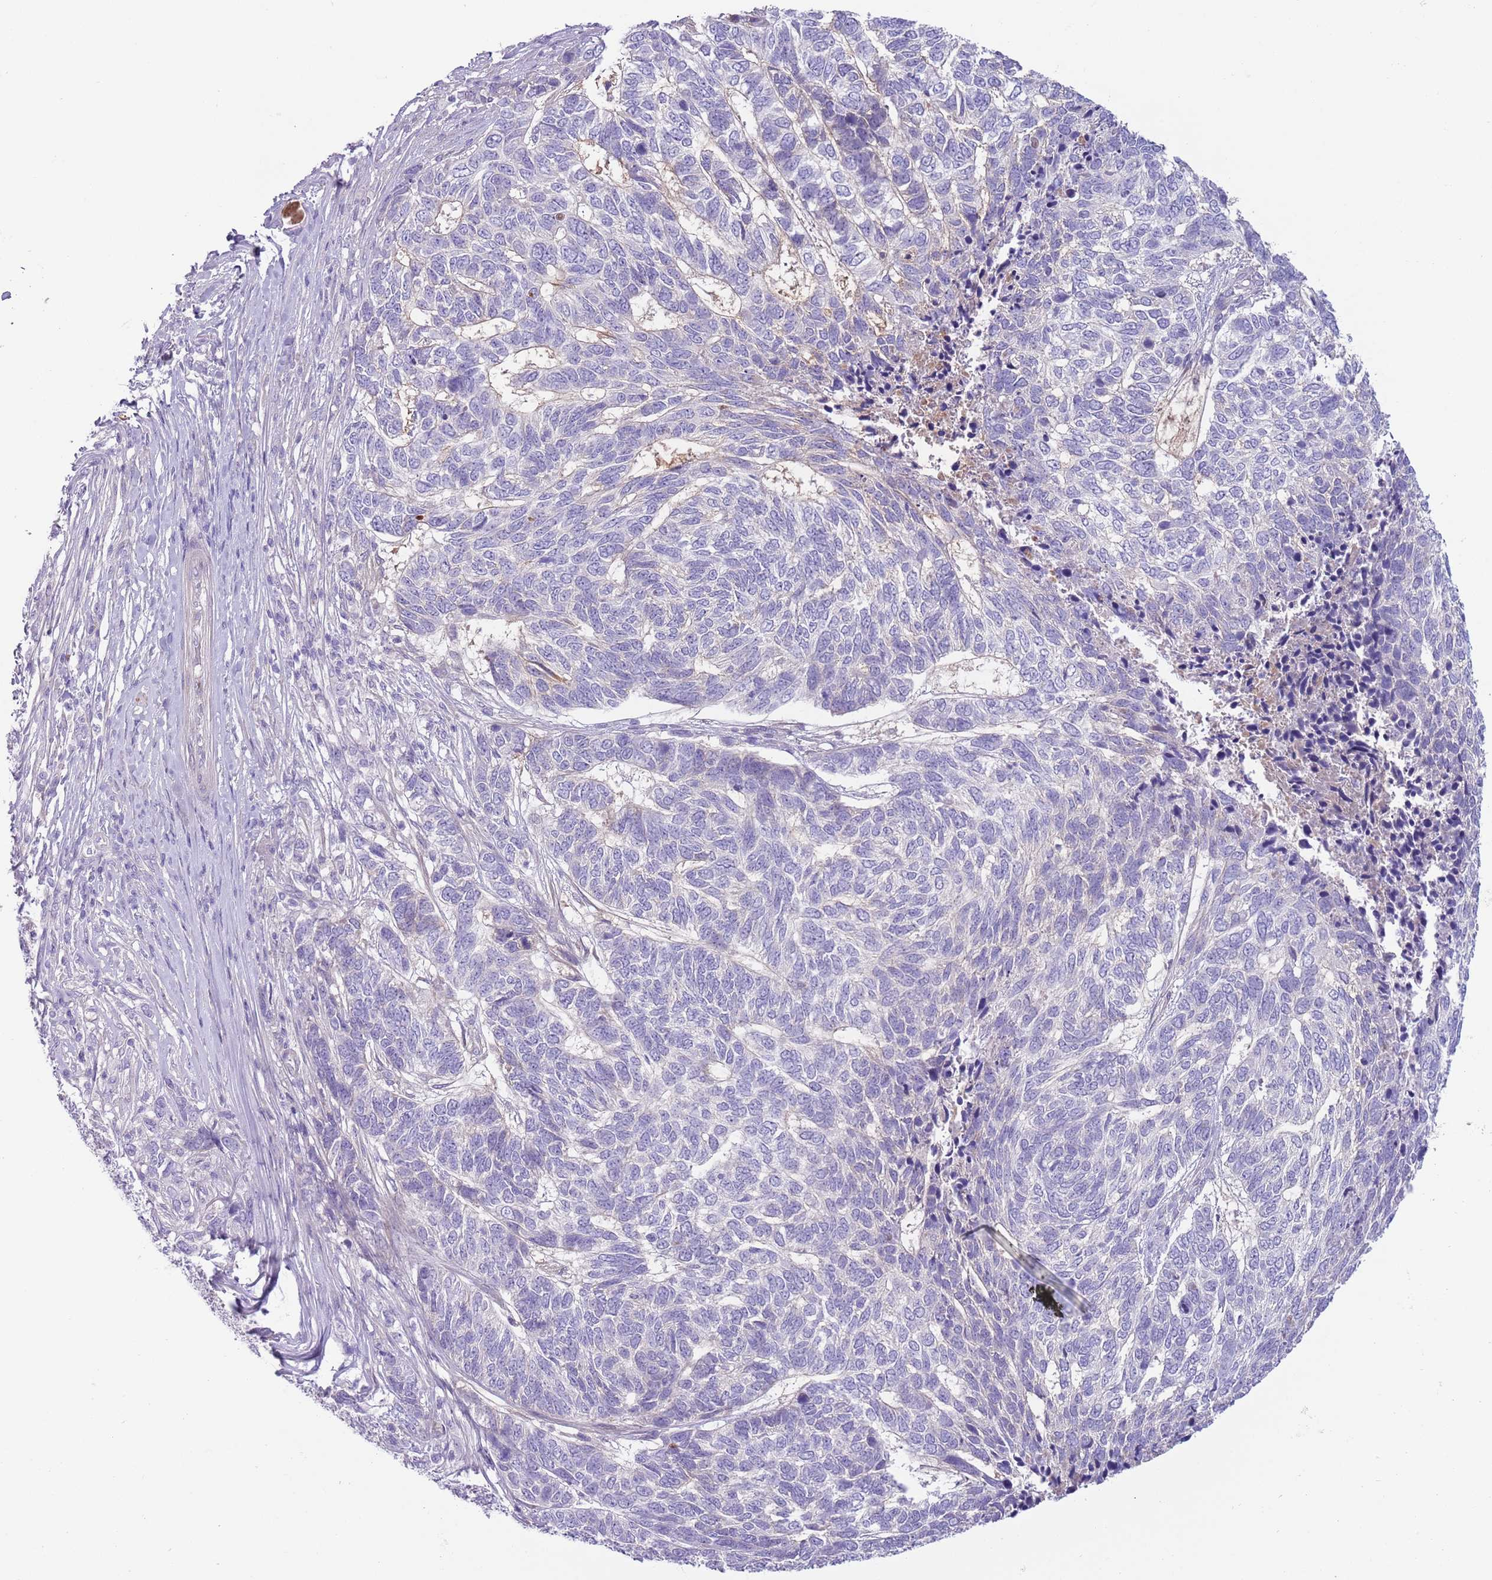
{"staining": {"intensity": "negative", "quantity": "none", "location": "none"}, "tissue": "skin cancer", "cell_type": "Tumor cells", "image_type": "cancer", "snomed": [{"axis": "morphology", "description": "Basal cell carcinoma"}, {"axis": "topography", "description": "Skin"}], "caption": "The histopathology image displays no staining of tumor cells in skin cancer. The staining was performed using DAB (3,3'-diaminobenzidine) to visualize the protein expression in brown, while the nuclei were stained in blue with hematoxylin (Magnification: 20x).", "gene": "CFH", "patient": {"sex": "female", "age": 65}}